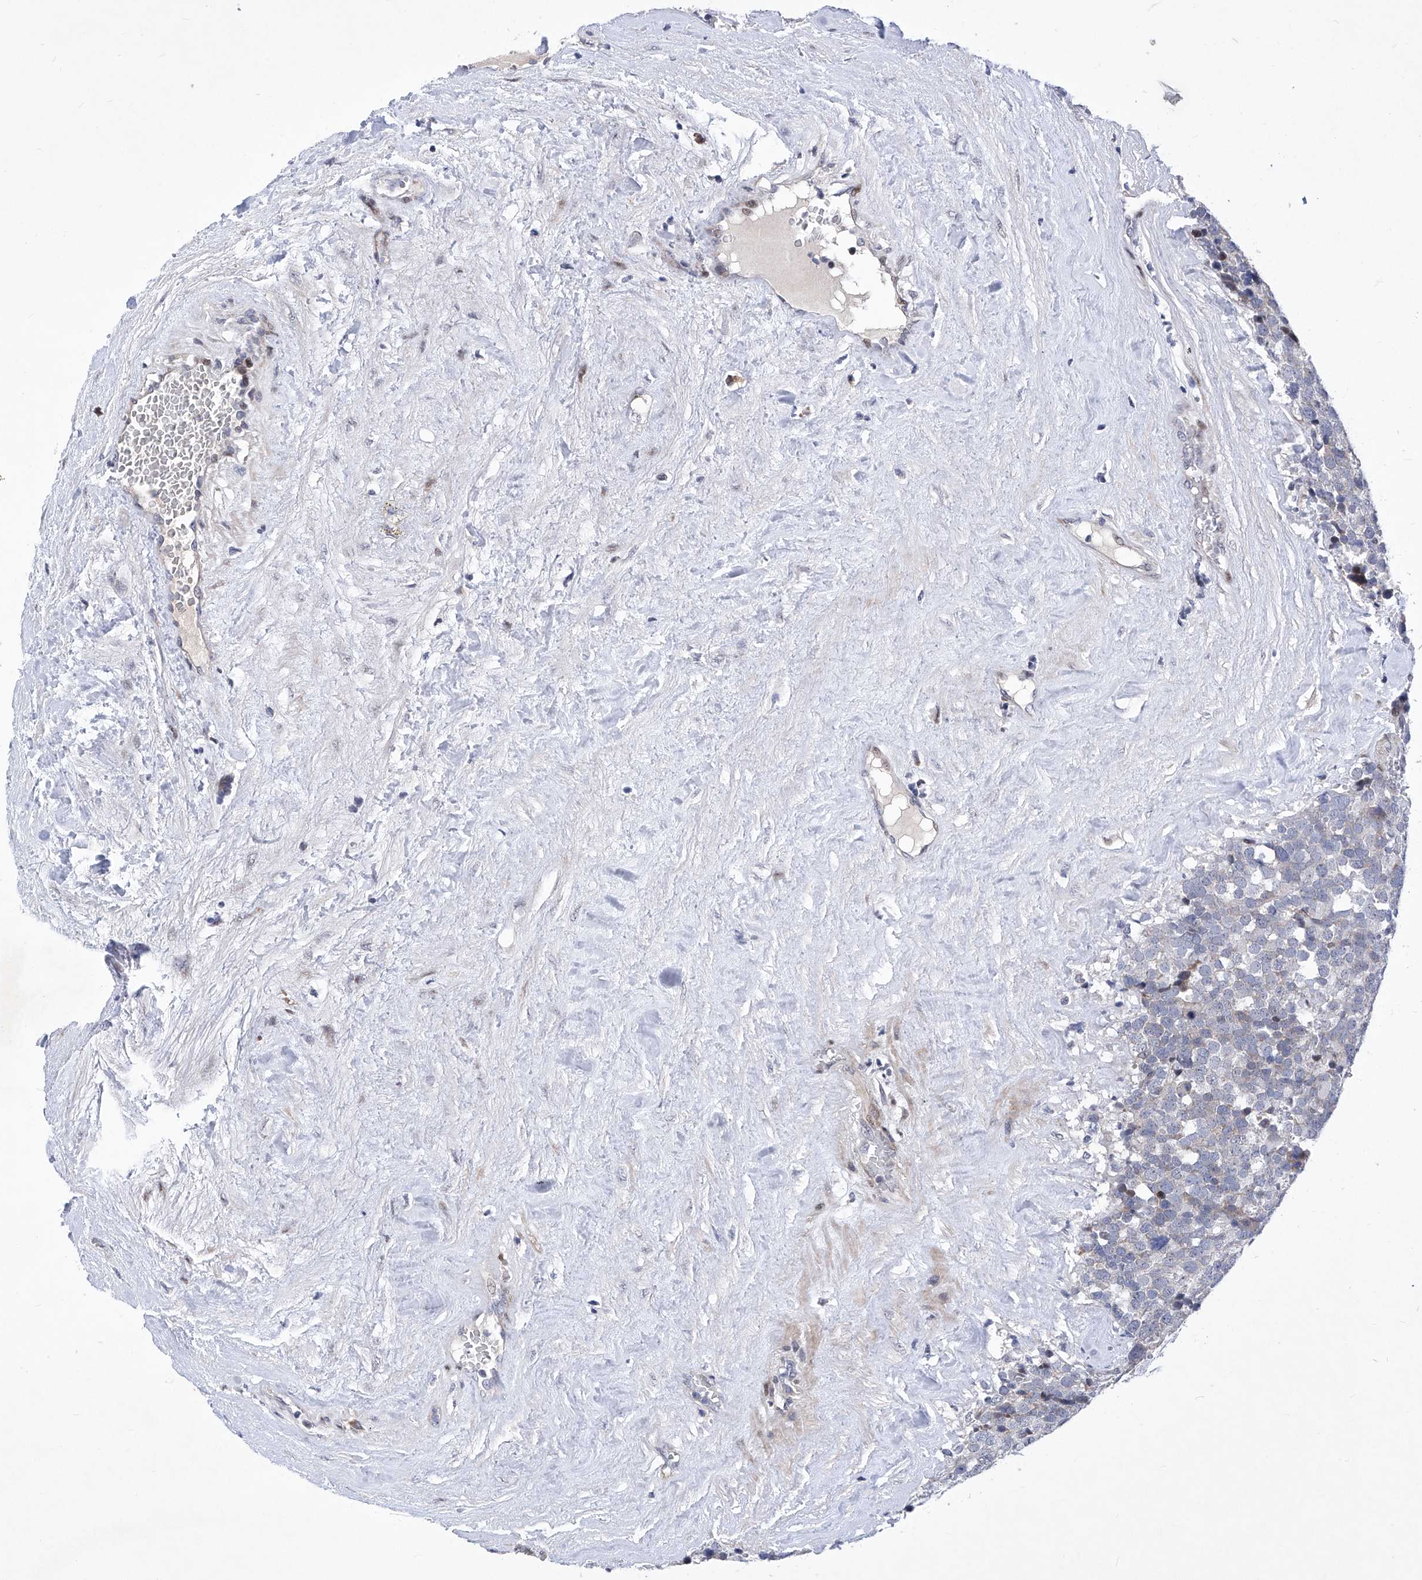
{"staining": {"intensity": "negative", "quantity": "none", "location": "none"}, "tissue": "testis cancer", "cell_type": "Tumor cells", "image_type": "cancer", "snomed": [{"axis": "morphology", "description": "Seminoma, NOS"}, {"axis": "topography", "description": "Testis"}], "caption": "There is no significant staining in tumor cells of testis seminoma.", "gene": "NUFIP1", "patient": {"sex": "male", "age": 71}}